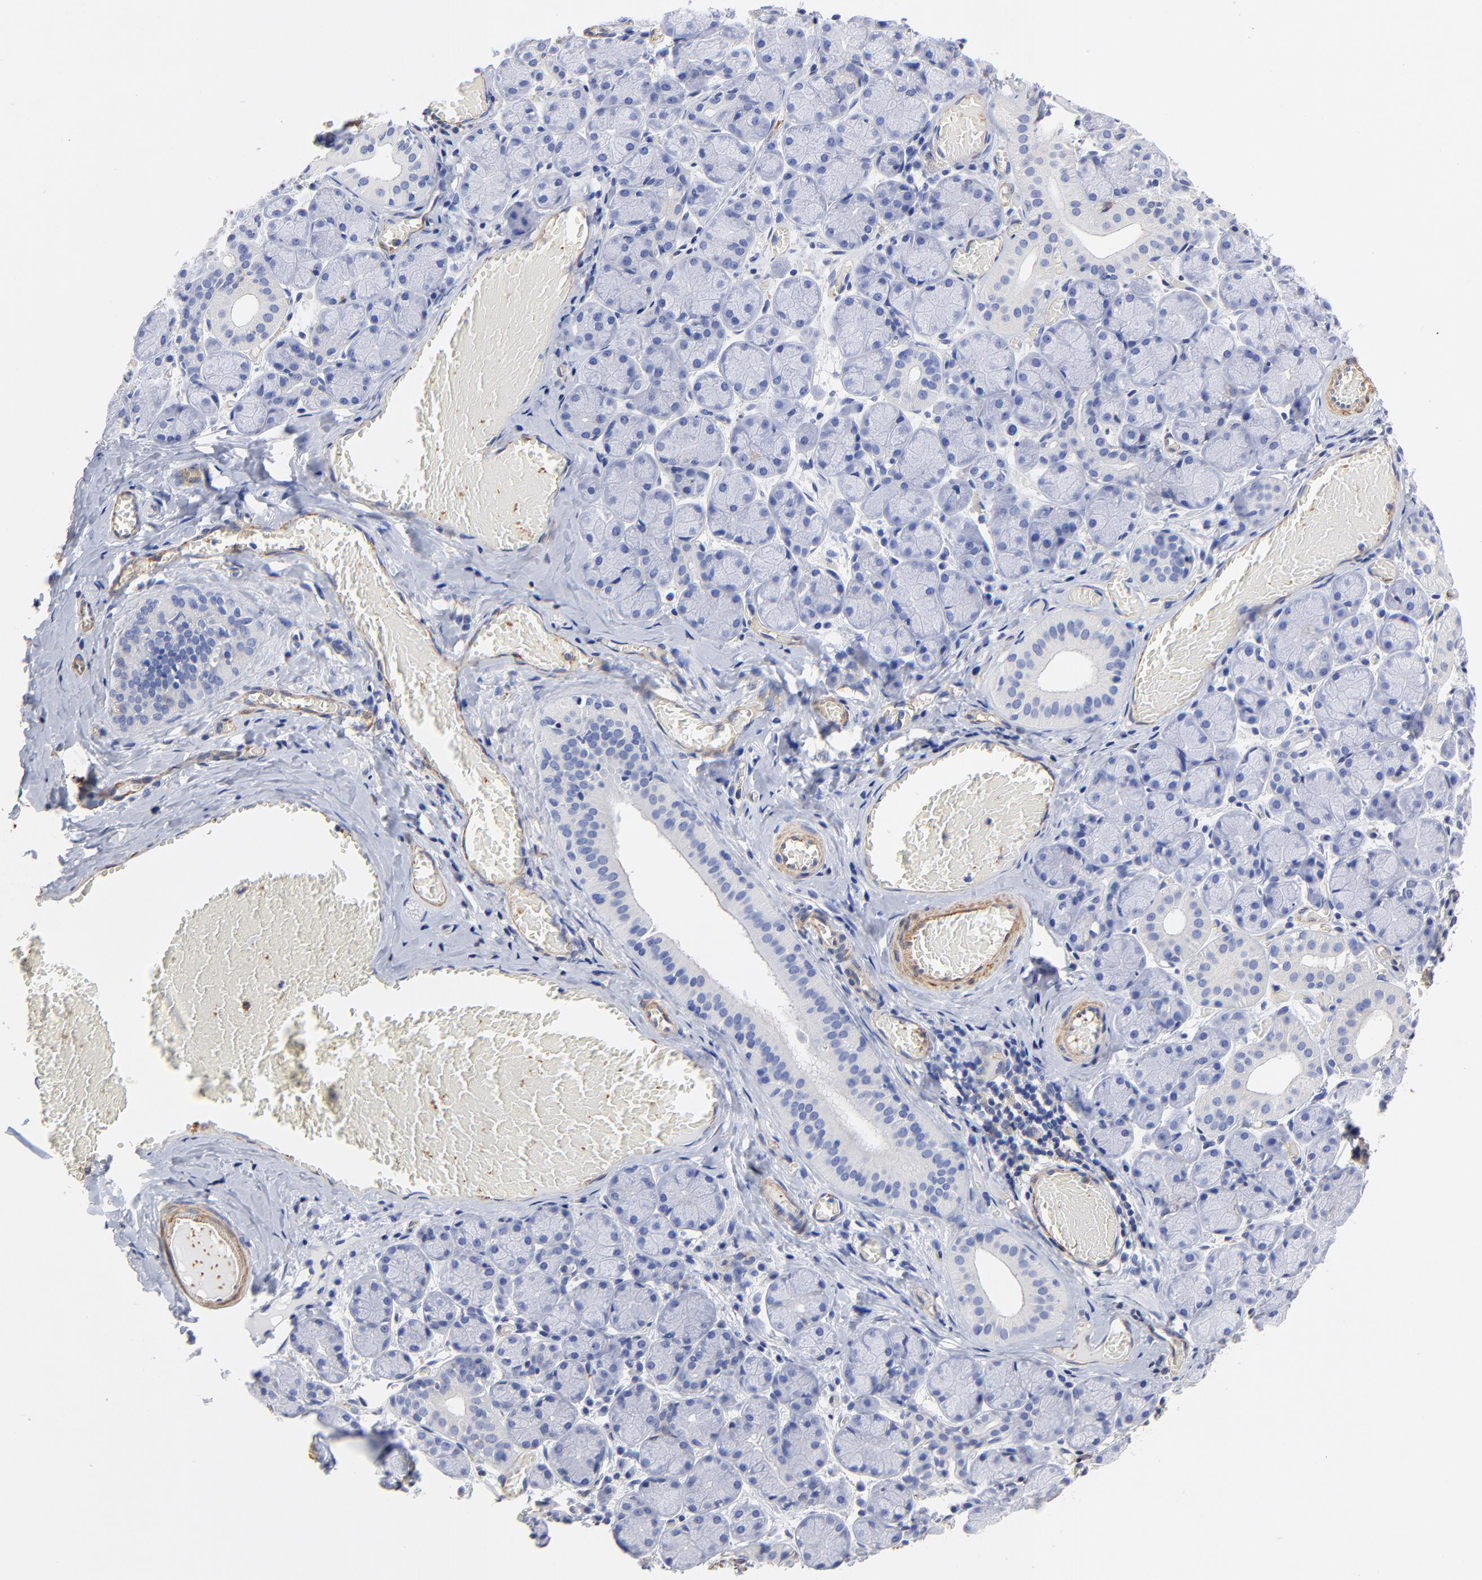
{"staining": {"intensity": "negative", "quantity": "none", "location": "none"}, "tissue": "salivary gland", "cell_type": "Glandular cells", "image_type": "normal", "snomed": [{"axis": "morphology", "description": "Normal tissue, NOS"}, {"axis": "topography", "description": "Salivary gland"}], "caption": "Photomicrograph shows no protein staining in glandular cells of benign salivary gland.", "gene": "TAGLN2", "patient": {"sex": "female", "age": 24}}